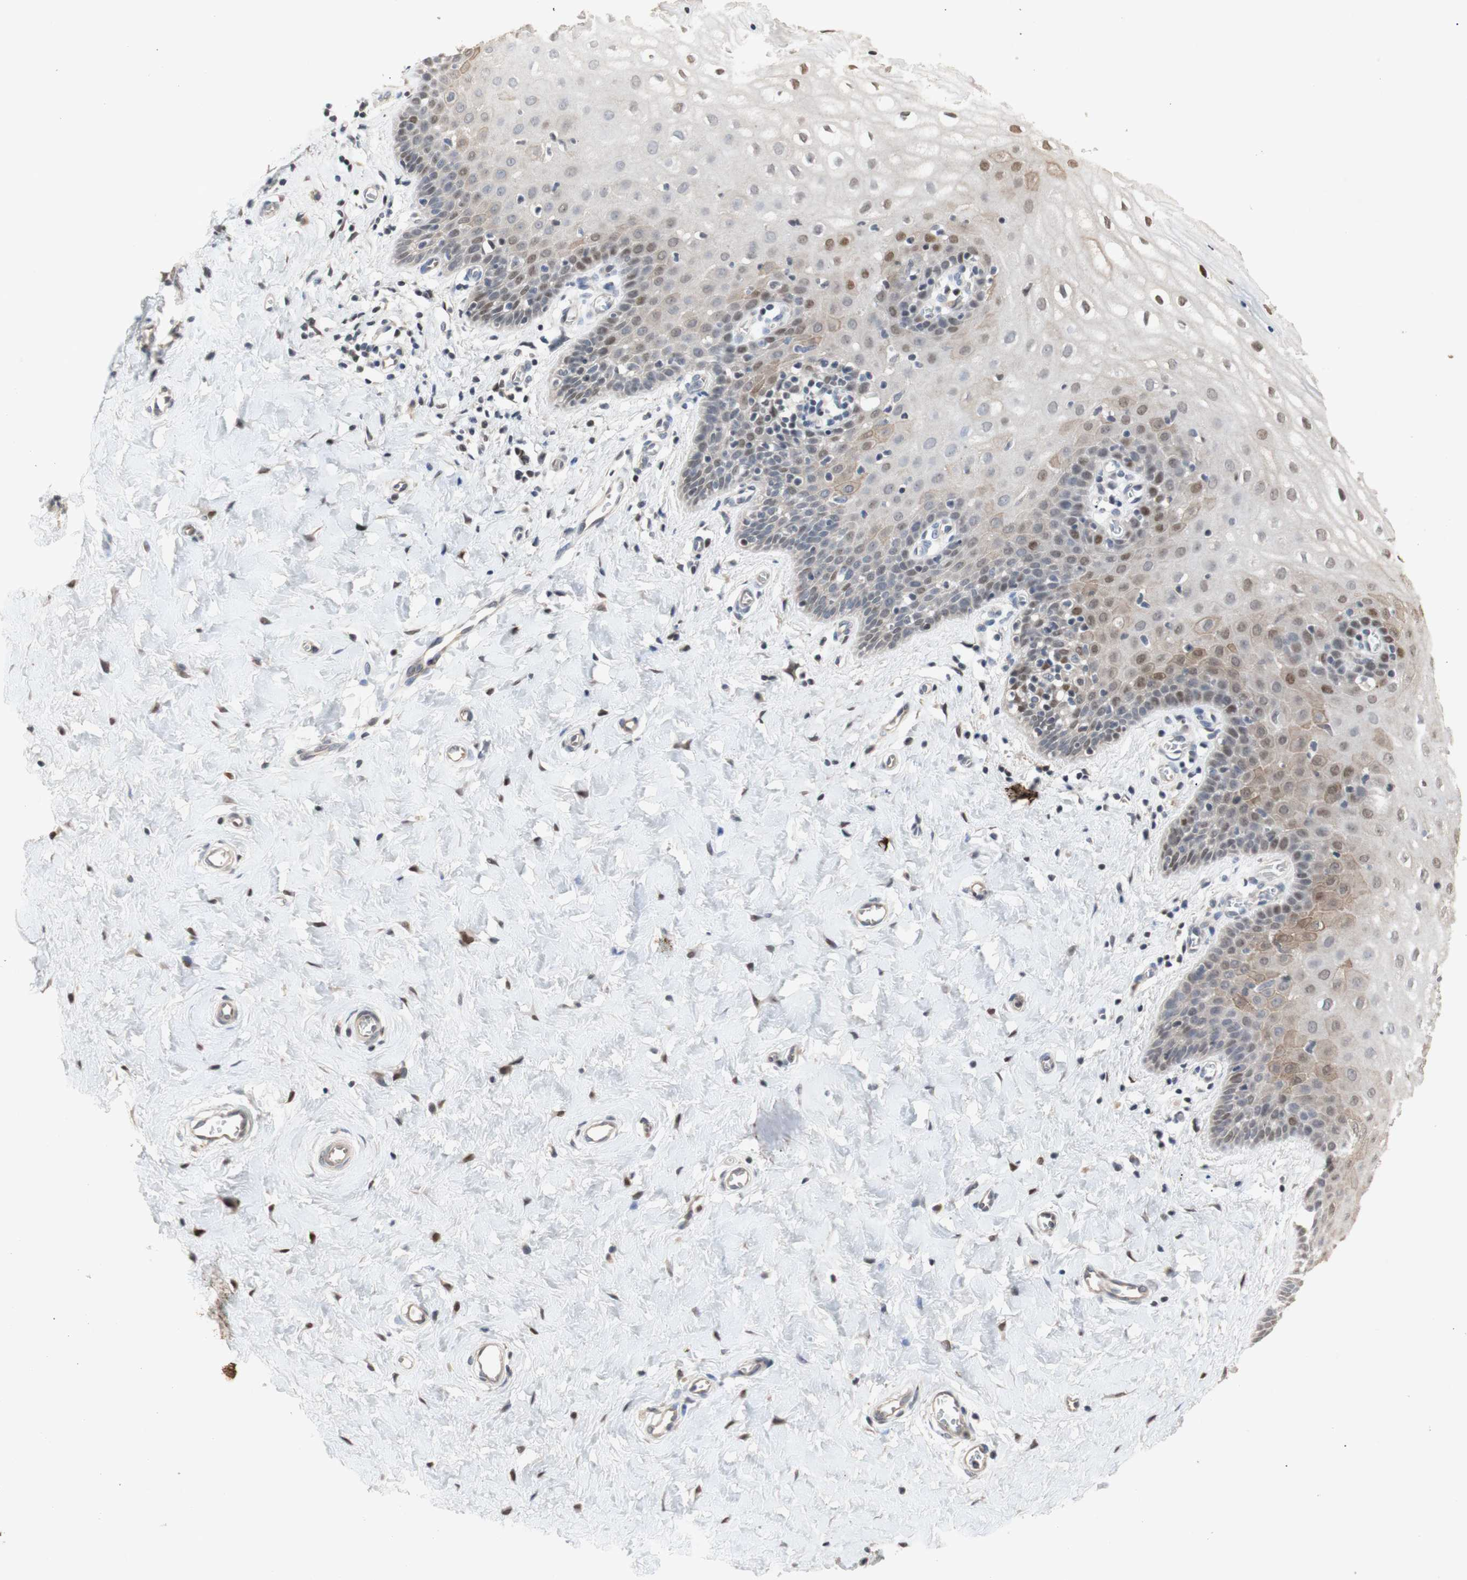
{"staining": {"intensity": "weak", "quantity": ">75%", "location": "cytoplasmic/membranous"}, "tissue": "cervix", "cell_type": "Glandular cells", "image_type": "normal", "snomed": [{"axis": "morphology", "description": "Normal tissue, NOS"}, {"axis": "topography", "description": "Cervix"}], "caption": "Human cervix stained with a brown dye shows weak cytoplasmic/membranous positive positivity in about >75% of glandular cells.", "gene": "FOSB", "patient": {"sex": "female", "age": 55}}